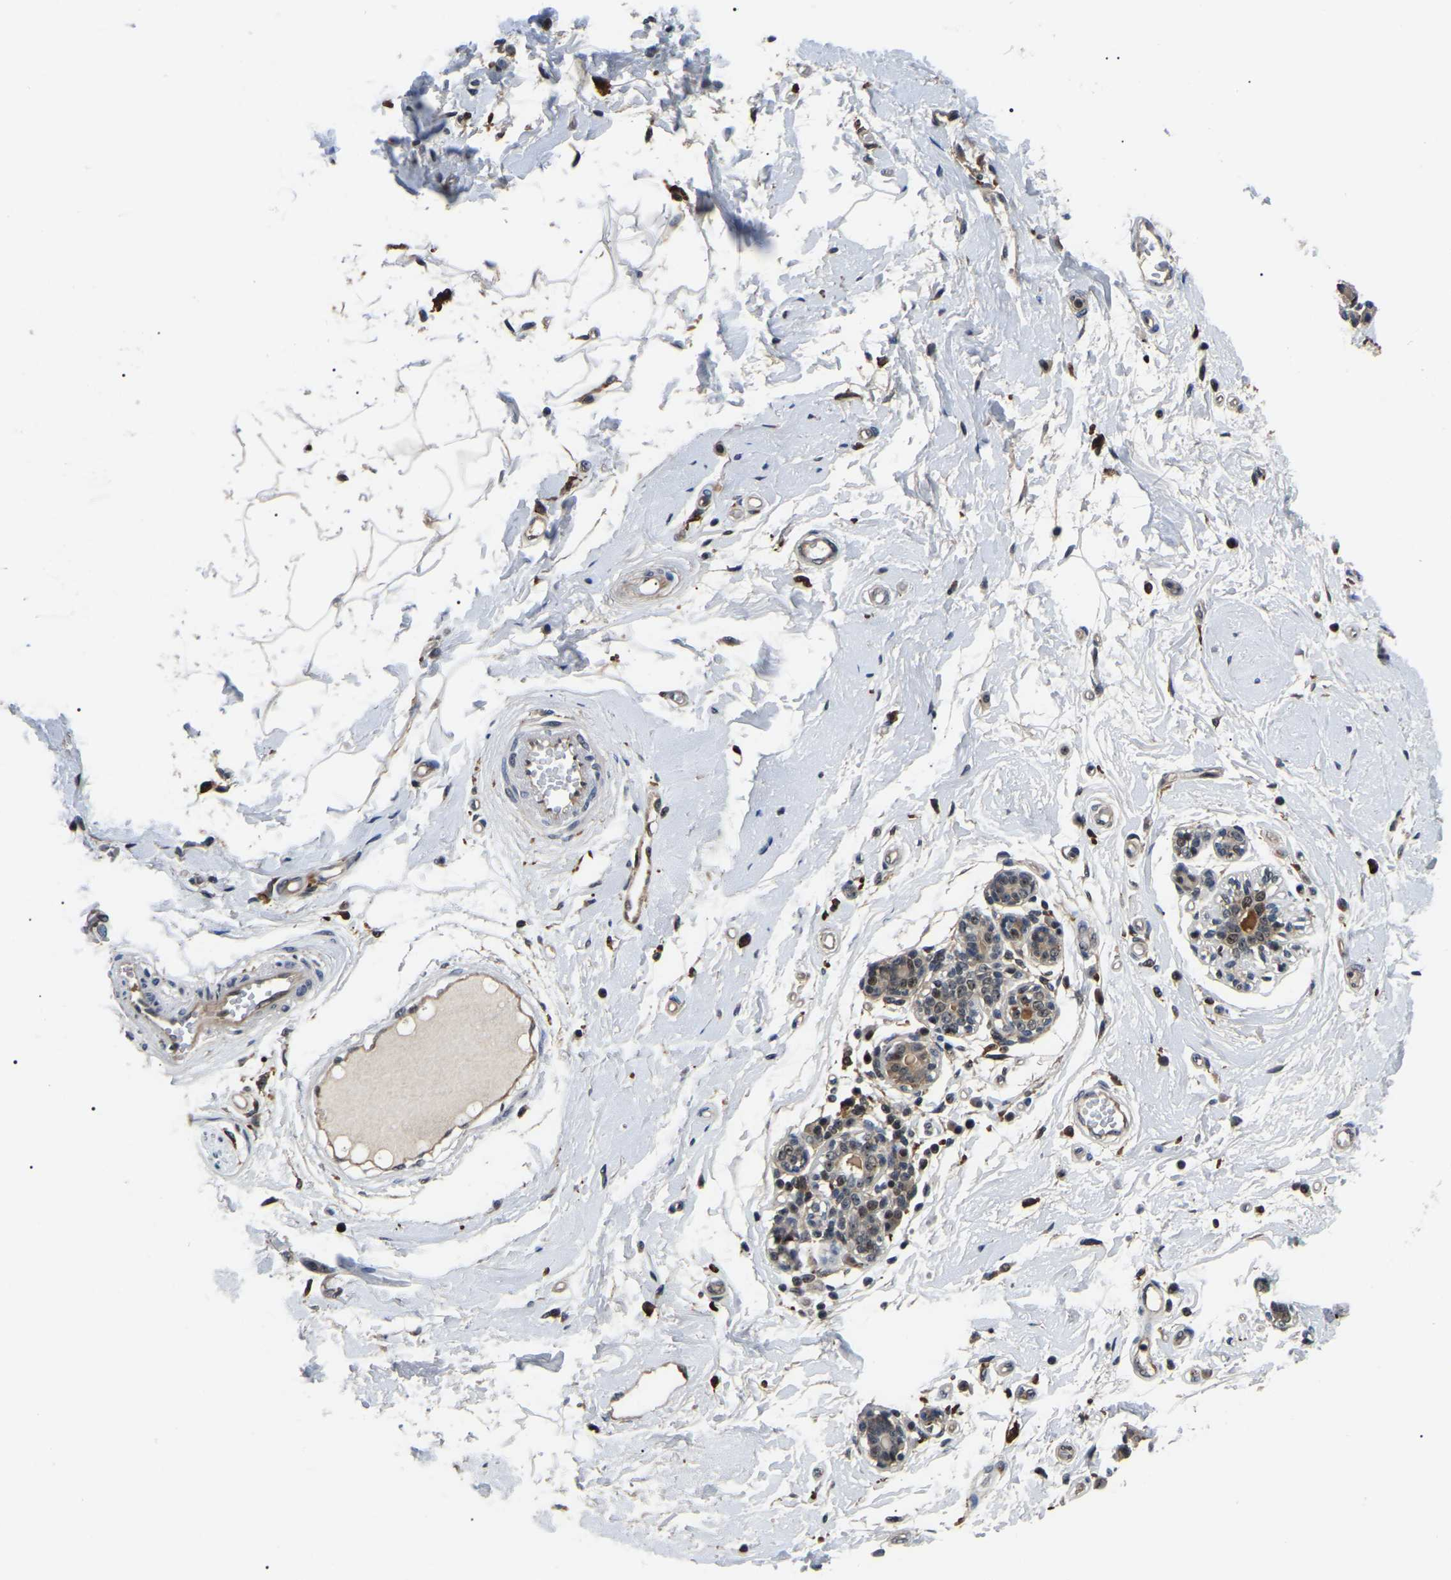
{"staining": {"intensity": "negative", "quantity": "none", "location": "none"}, "tissue": "breast", "cell_type": "Adipocytes", "image_type": "normal", "snomed": [{"axis": "morphology", "description": "Normal tissue, NOS"}, {"axis": "morphology", "description": "Lobular carcinoma"}, {"axis": "topography", "description": "Breast"}], "caption": "The IHC photomicrograph has no significant staining in adipocytes of breast. Brightfield microscopy of IHC stained with DAB (3,3'-diaminobenzidine) (brown) and hematoxylin (blue), captured at high magnification.", "gene": "RRP1B", "patient": {"sex": "female", "age": 59}}